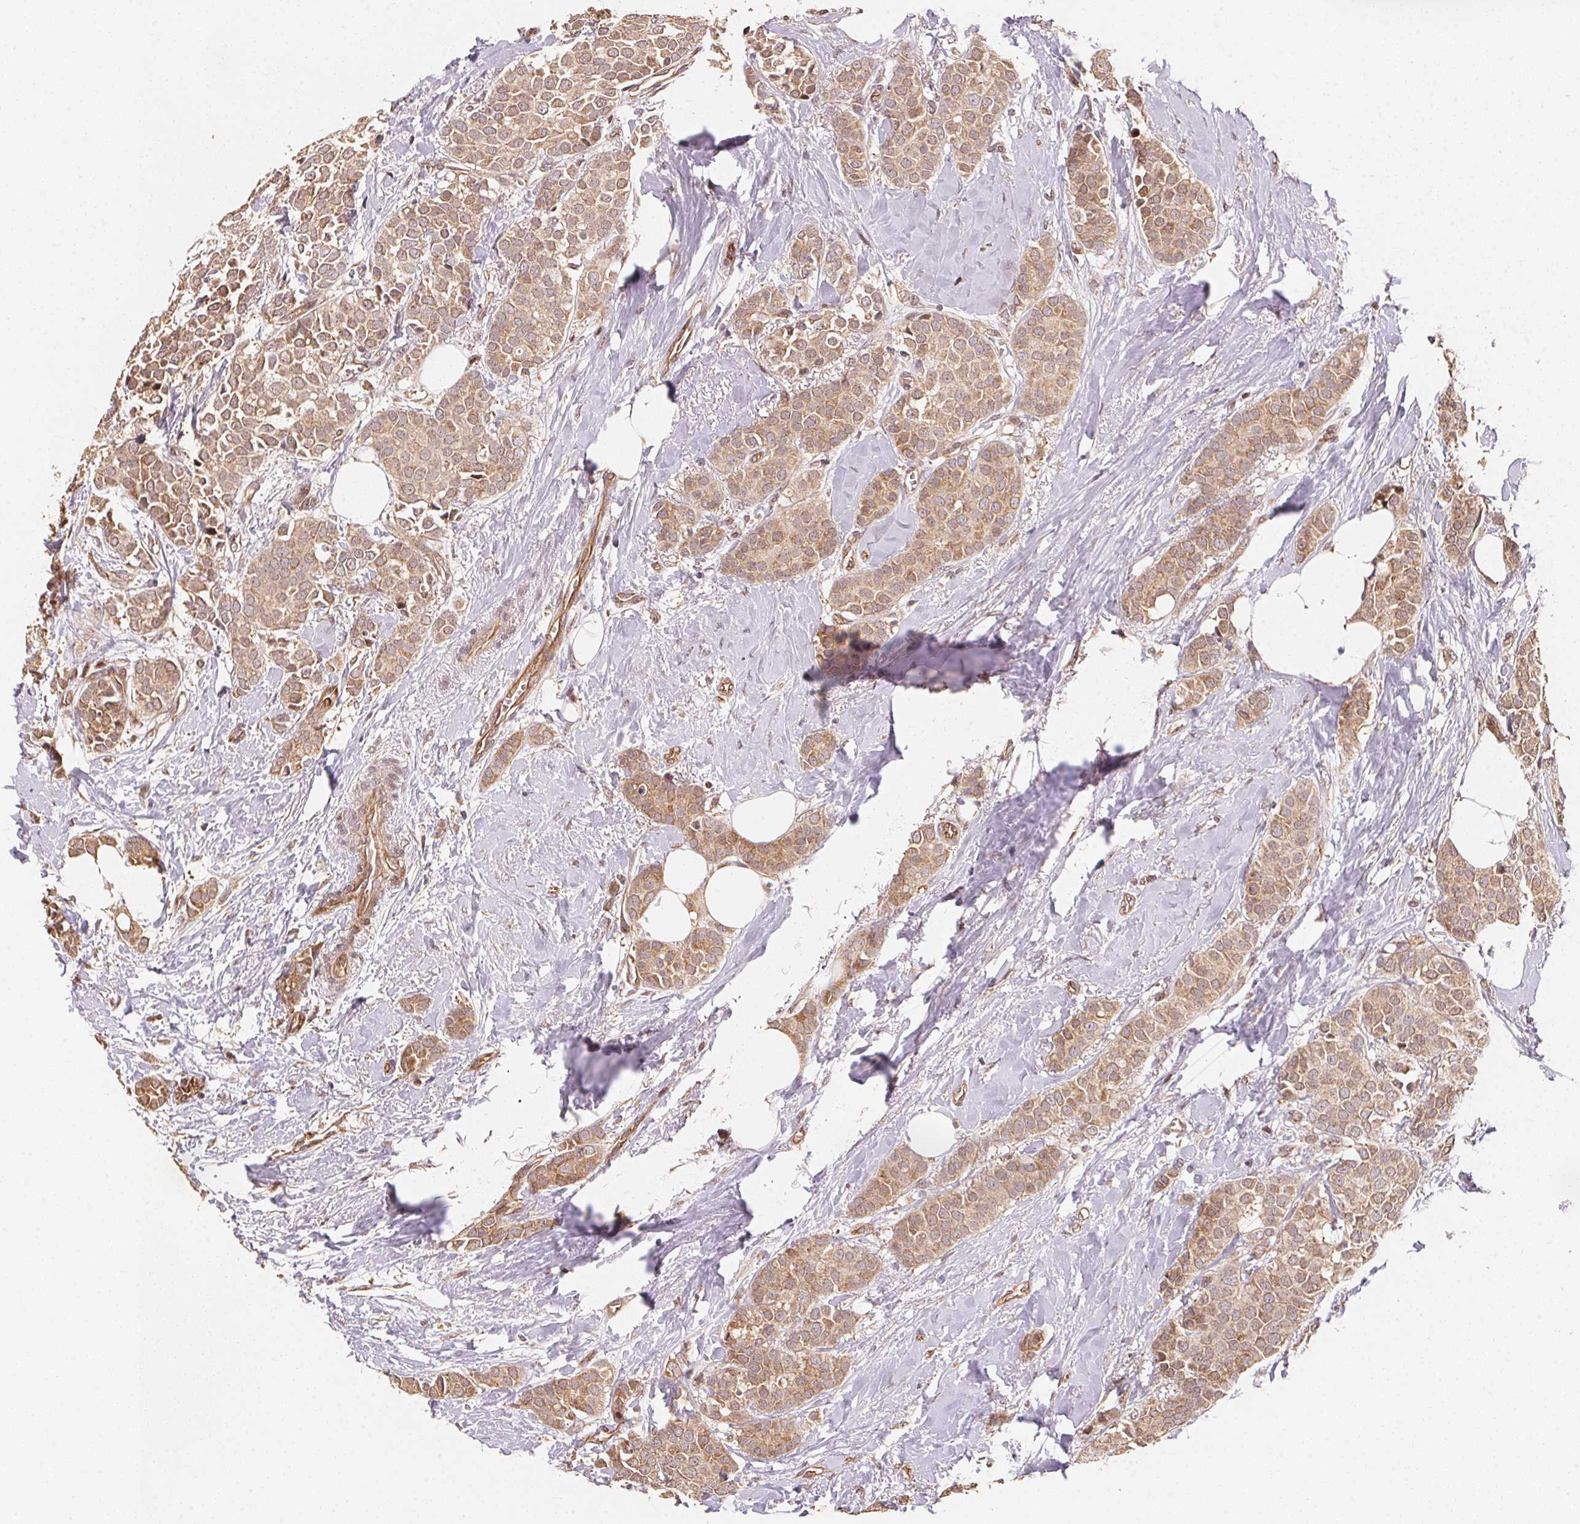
{"staining": {"intensity": "moderate", "quantity": ">75%", "location": "cytoplasmic/membranous"}, "tissue": "breast cancer", "cell_type": "Tumor cells", "image_type": "cancer", "snomed": [{"axis": "morphology", "description": "Duct carcinoma"}, {"axis": "topography", "description": "Breast"}], "caption": "High-magnification brightfield microscopy of breast invasive ductal carcinoma stained with DAB (brown) and counterstained with hematoxylin (blue). tumor cells exhibit moderate cytoplasmic/membranous expression is appreciated in about>75% of cells.", "gene": "TMEM222", "patient": {"sex": "female", "age": 79}}